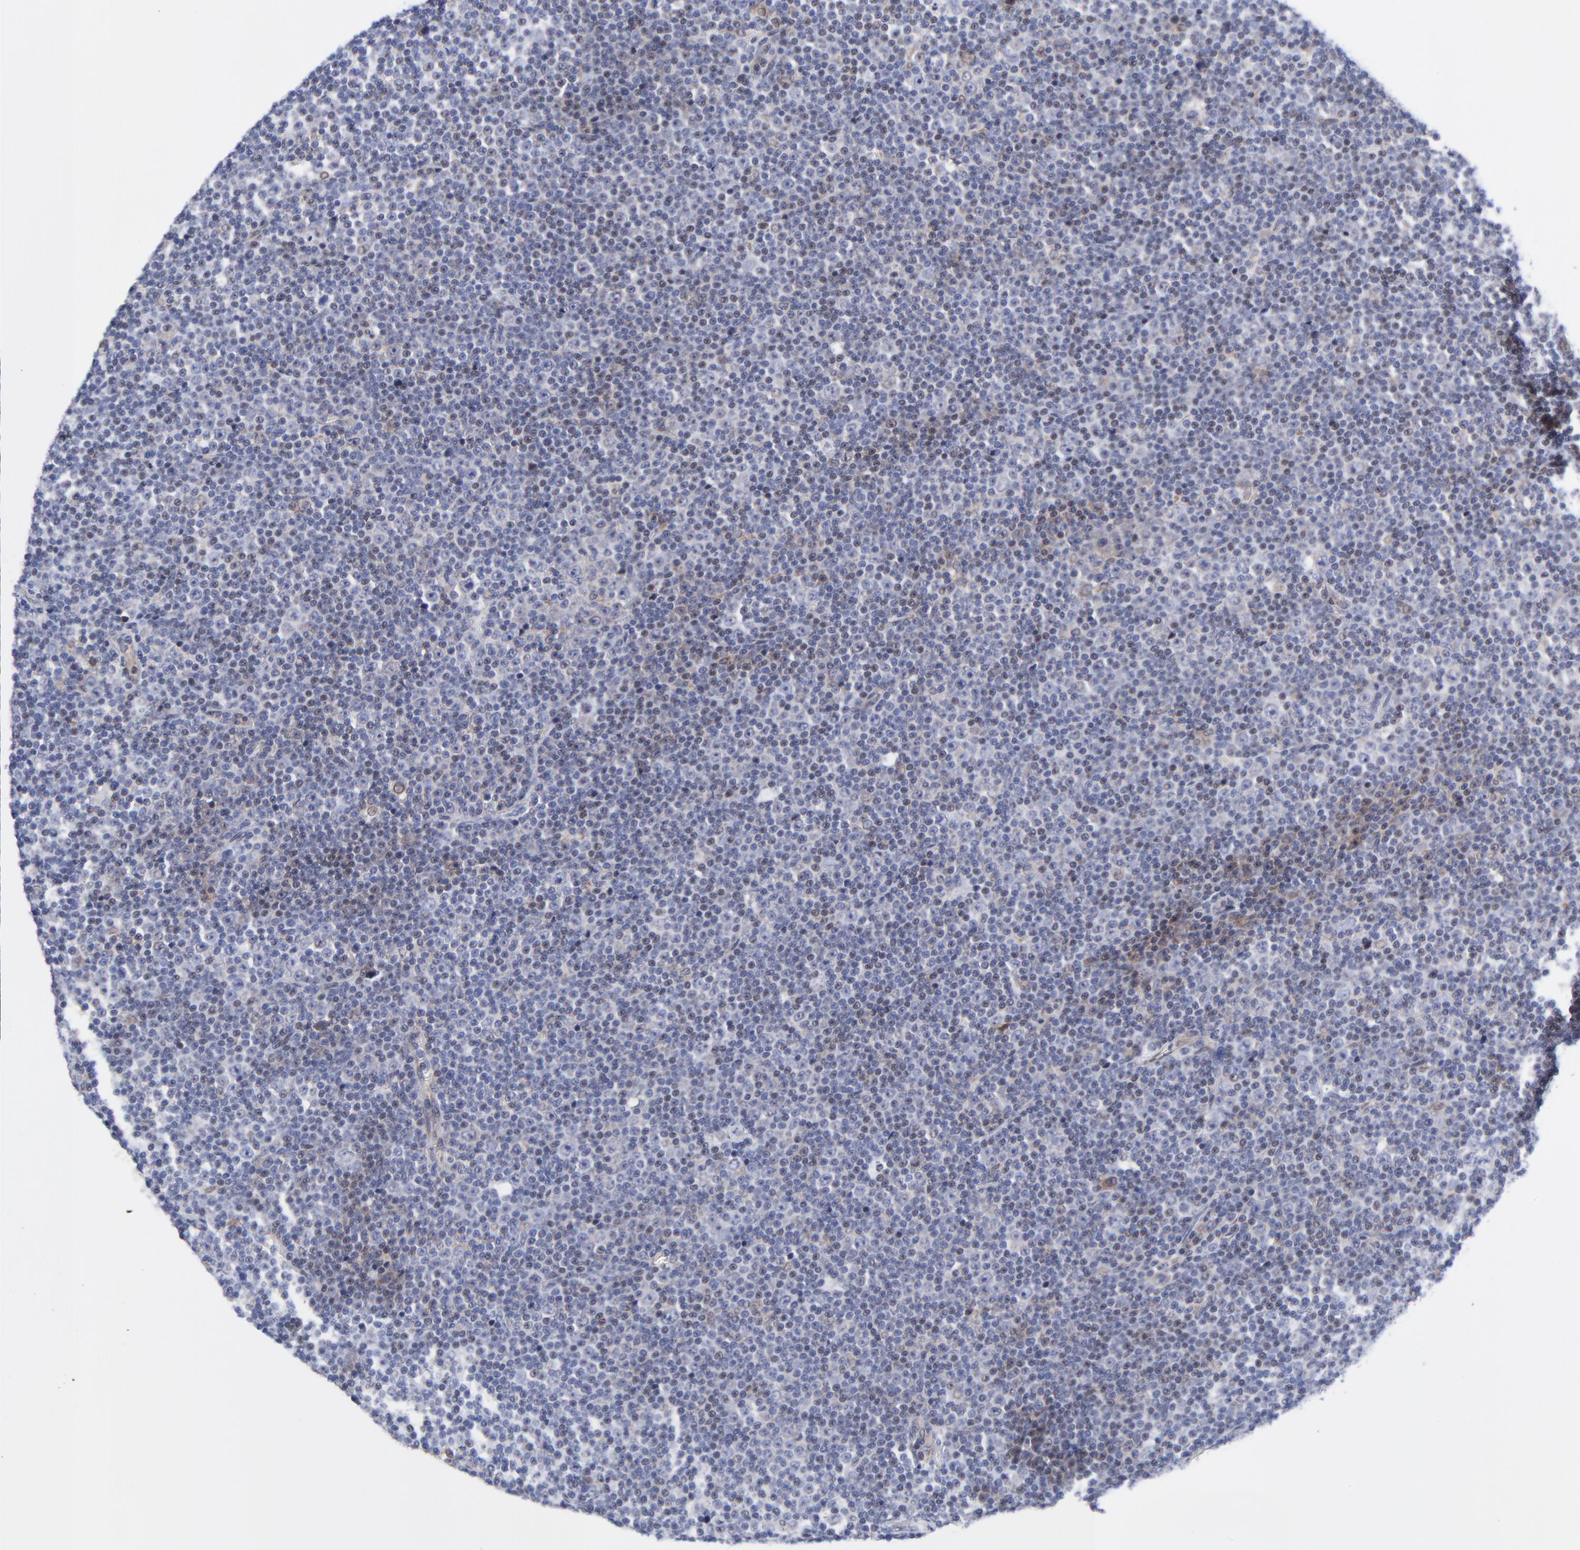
{"staining": {"intensity": "moderate", "quantity": "<25%", "location": "cytoplasmic/membranous"}, "tissue": "lymphoma", "cell_type": "Tumor cells", "image_type": "cancer", "snomed": [{"axis": "morphology", "description": "Malignant lymphoma, non-Hodgkin's type, Low grade"}, {"axis": "topography", "description": "Lymph node"}], "caption": "About <25% of tumor cells in human lymphoma display moderate cytoplasmic/membranous protein expression as visualized by brown immunohistochemical staining.", "gene": "AFF2", "patient": {"sex": "female", "age": 67}}